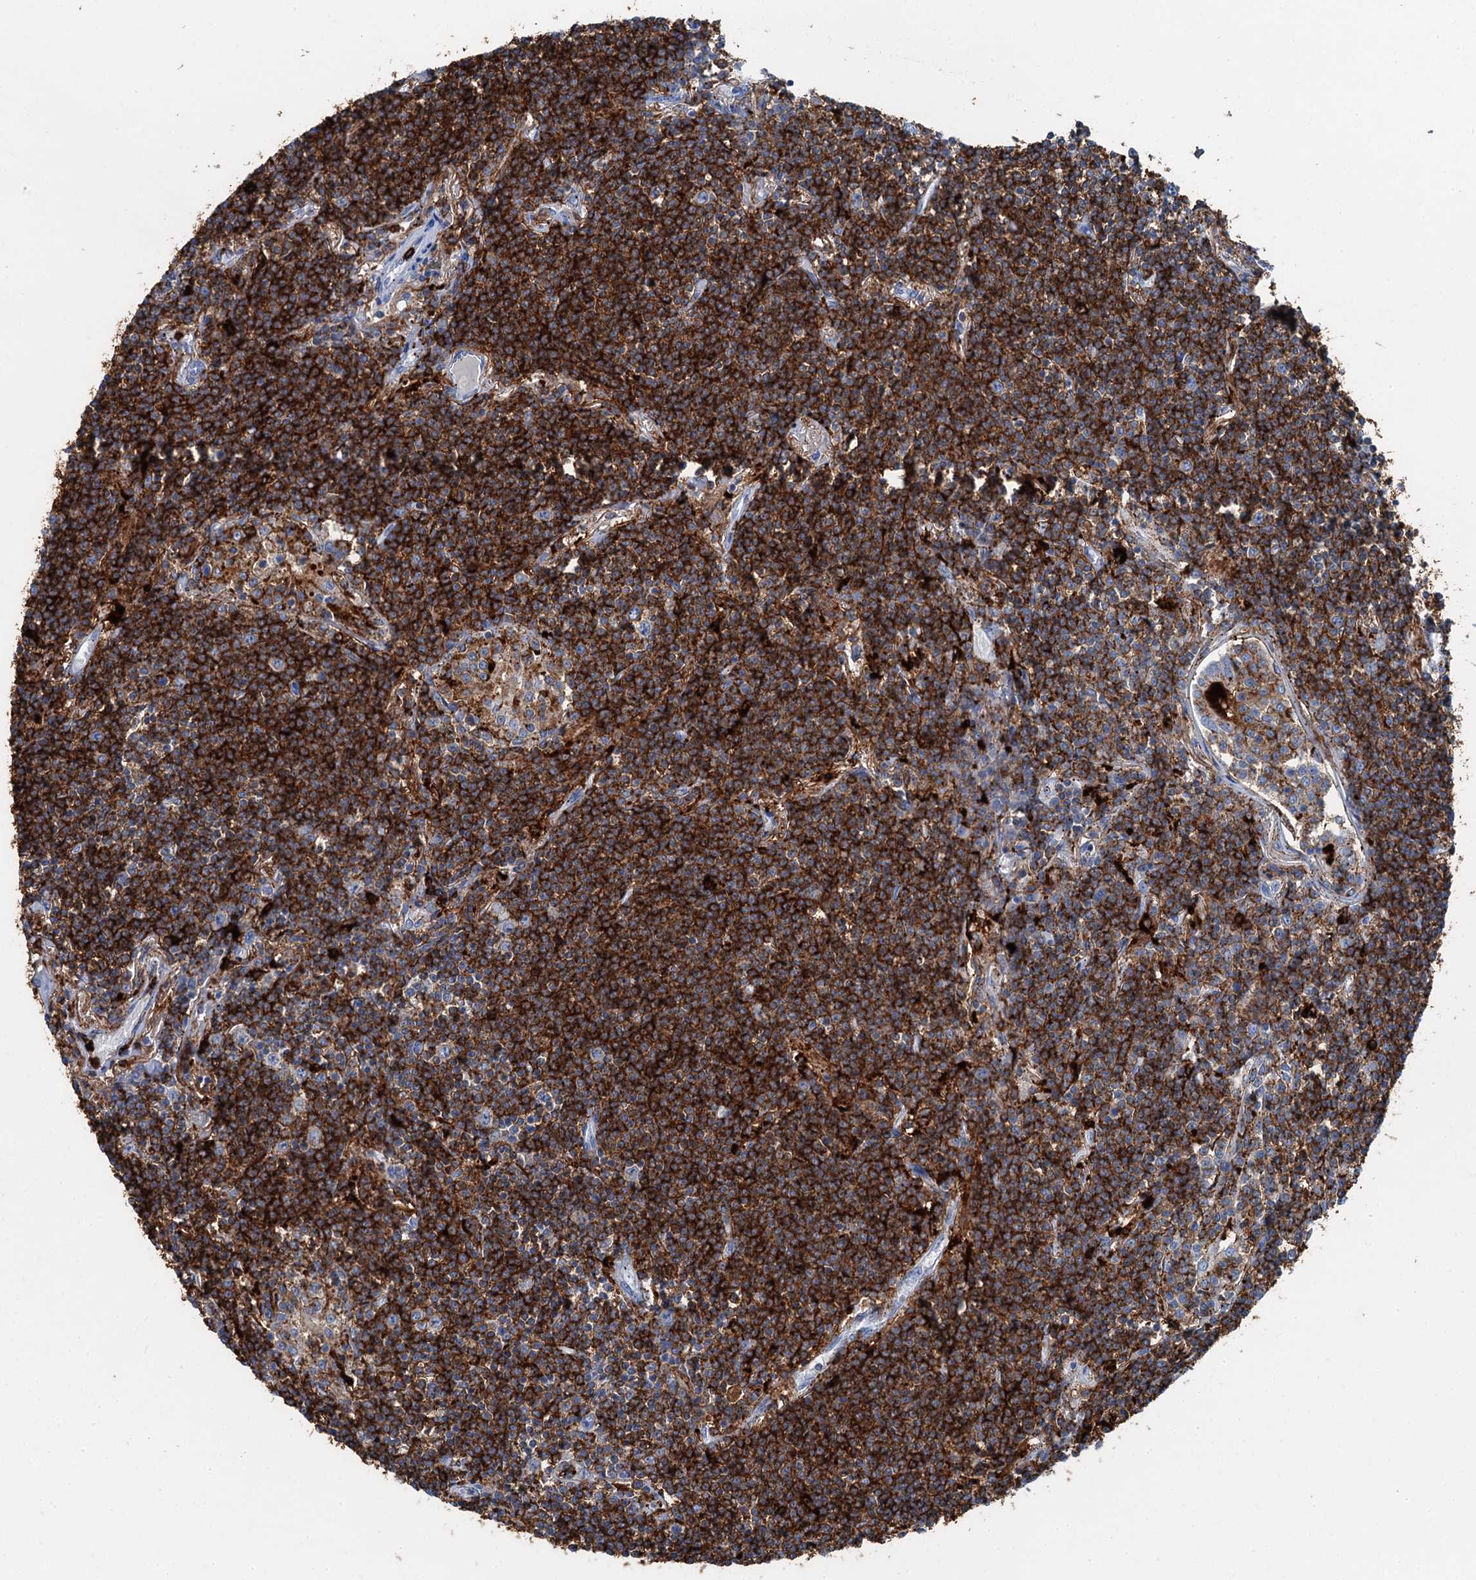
{"staining": {"intensity": "strong", "quantity": ">75%", "location": "cytoplasmic/membranous"}, "tissue": "lymphoma", "cell_type": "Tumor cells", "image_type": "cancer", "snomed": [{"axis": "morphology", "description": "Malignant lymphoma, non-Hodgkin's type, Low grade"}, {"axis": "topography", "description": "Lung"}], "caption": "Lymphoma stained for a protein (brown) exhibits strong cytoplasmic/membranous positive expression in approximately >75% of tumor cells.", "gene": "PLAC8", "patient": {"sex": "female", "age": 71}}